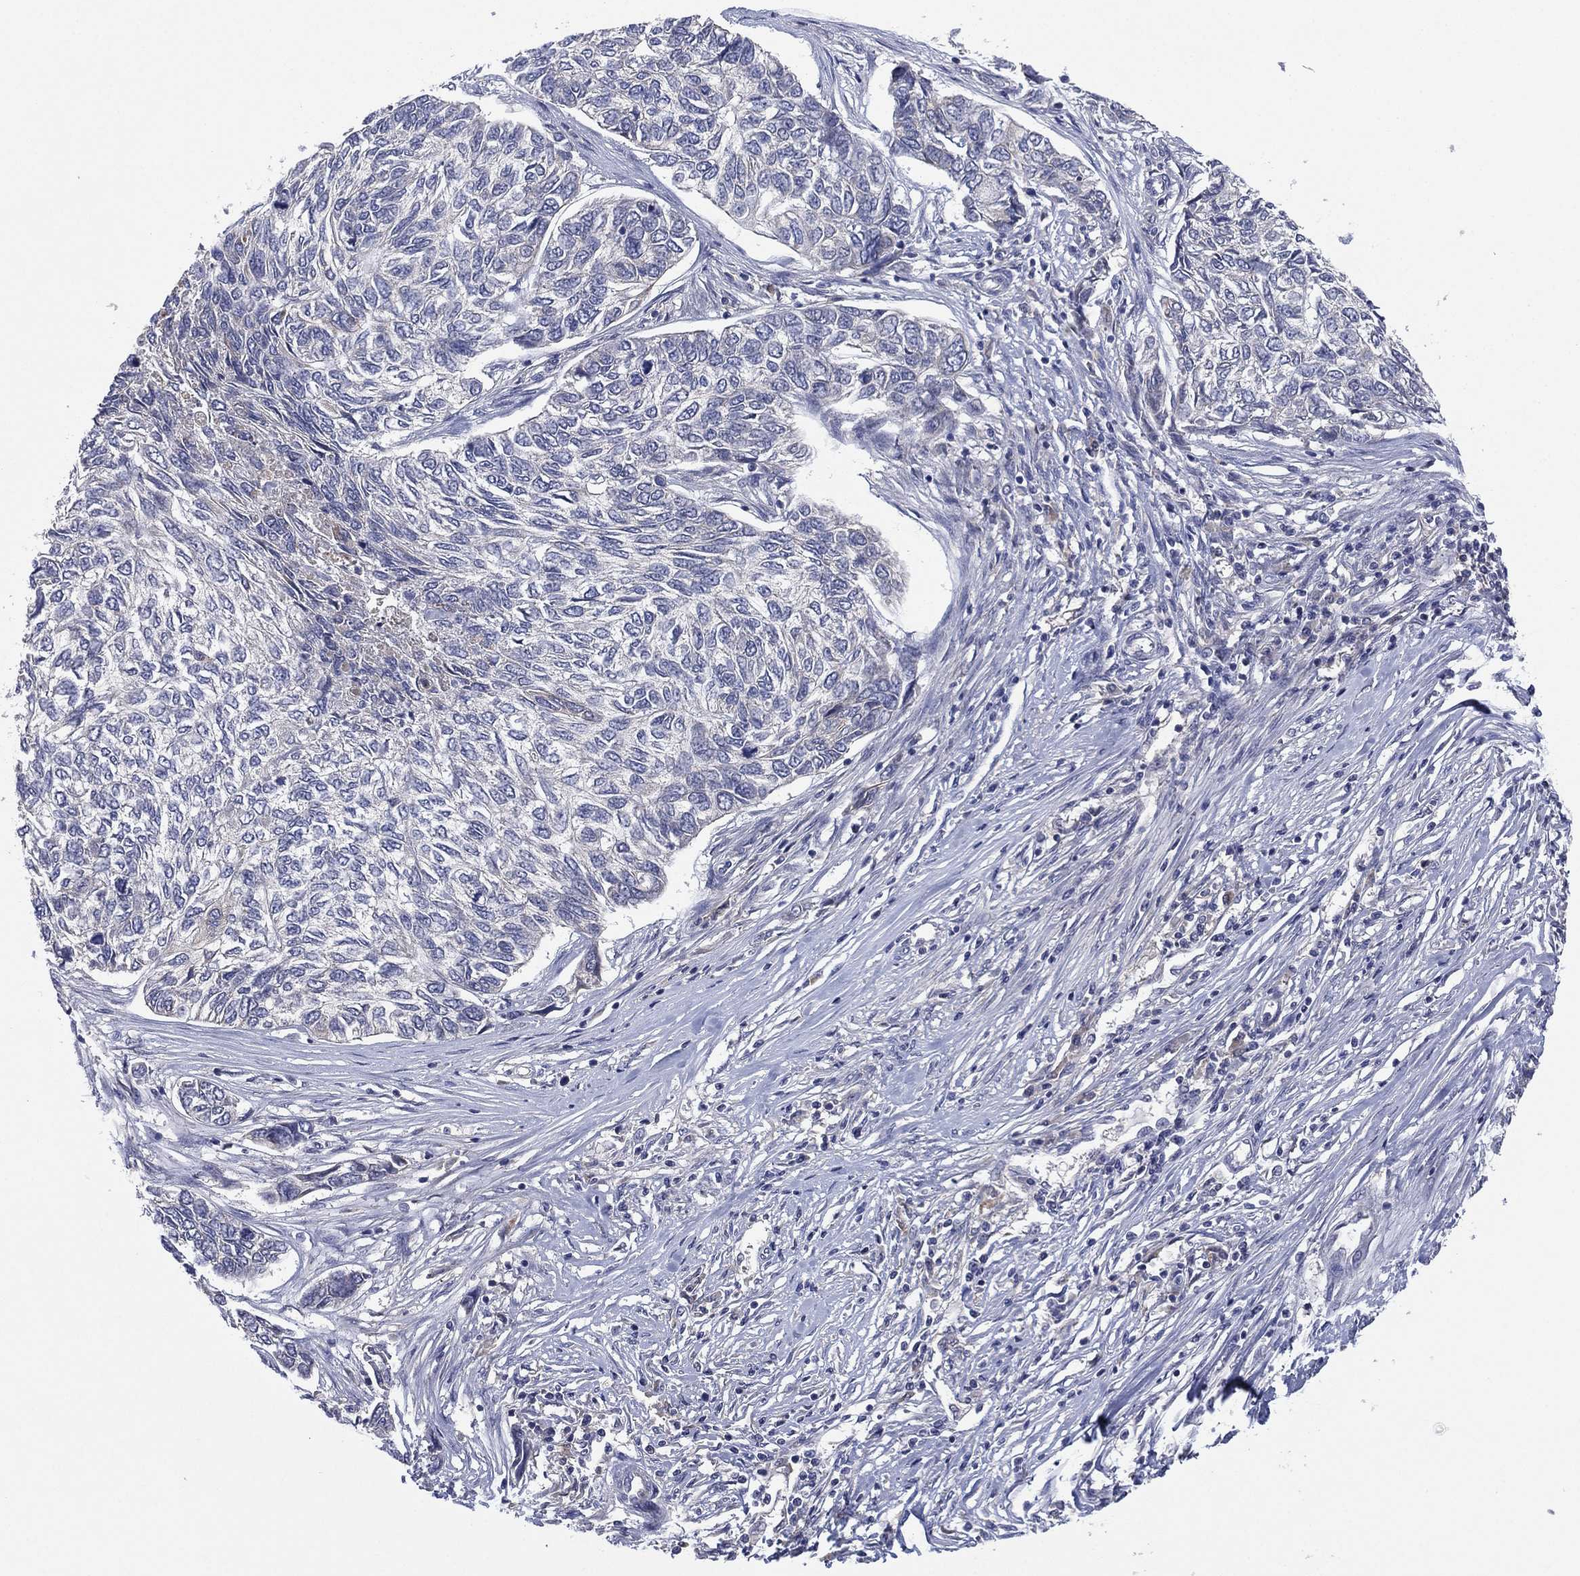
{"staining": {"intensity": "negative", "quantity": "none", "location": "none"}, "tissue": "skin cancer", "cell_type": "Tumor cells", "image_type": "cancer", "snomed": [{"axis": "morphology", "description": "Basal cell carcinoma"}, {"axis": "topography", "description": "Skin"}], "caption": "A histopathology image of human basal cell carcinoma (skin) is negative for staining in tumor cells.", "gene": "MPP7", "patient": {"sex": "female", "age": 65}}